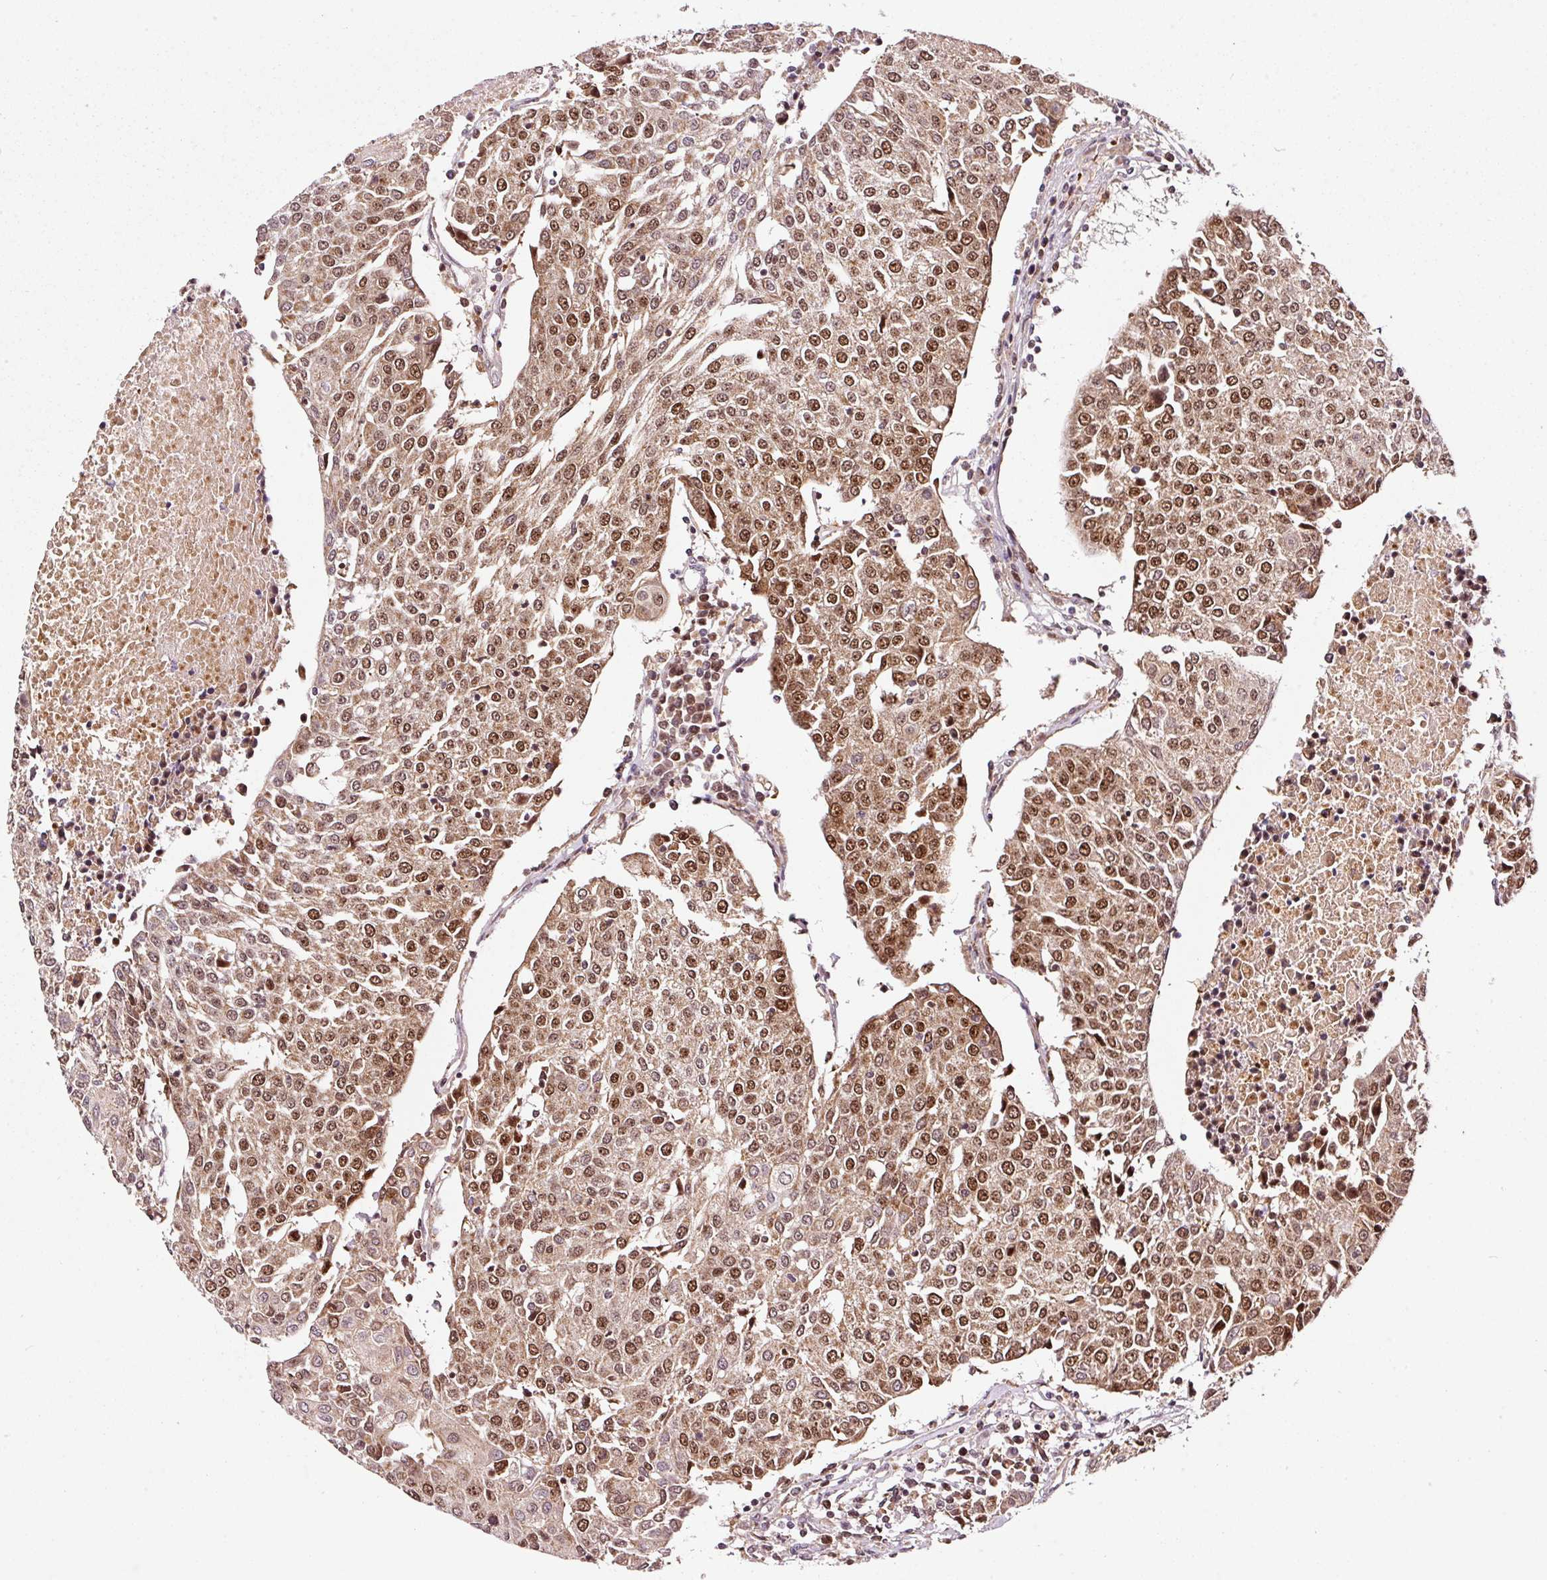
{"staining": {"intensity": "moderate", "quantity": ">75%", "location": "nuclear"}, "tissue": "urothelial cancer", "cell_type": "Tumor cells", "image_type": "cancer", "snomed": [{"axis": "morphology", "description": "Urothelial carcinoma, High grade"}, {"axis": "topography", "description": "Urinary bladder"}], "caption": "Human urothelial cancer stained with a brown dye displays moderate nuclear positive positivity in about >75% of tumor cells.", "gene": "RFC4", "patient": {"sex": "female", "age": 85}}